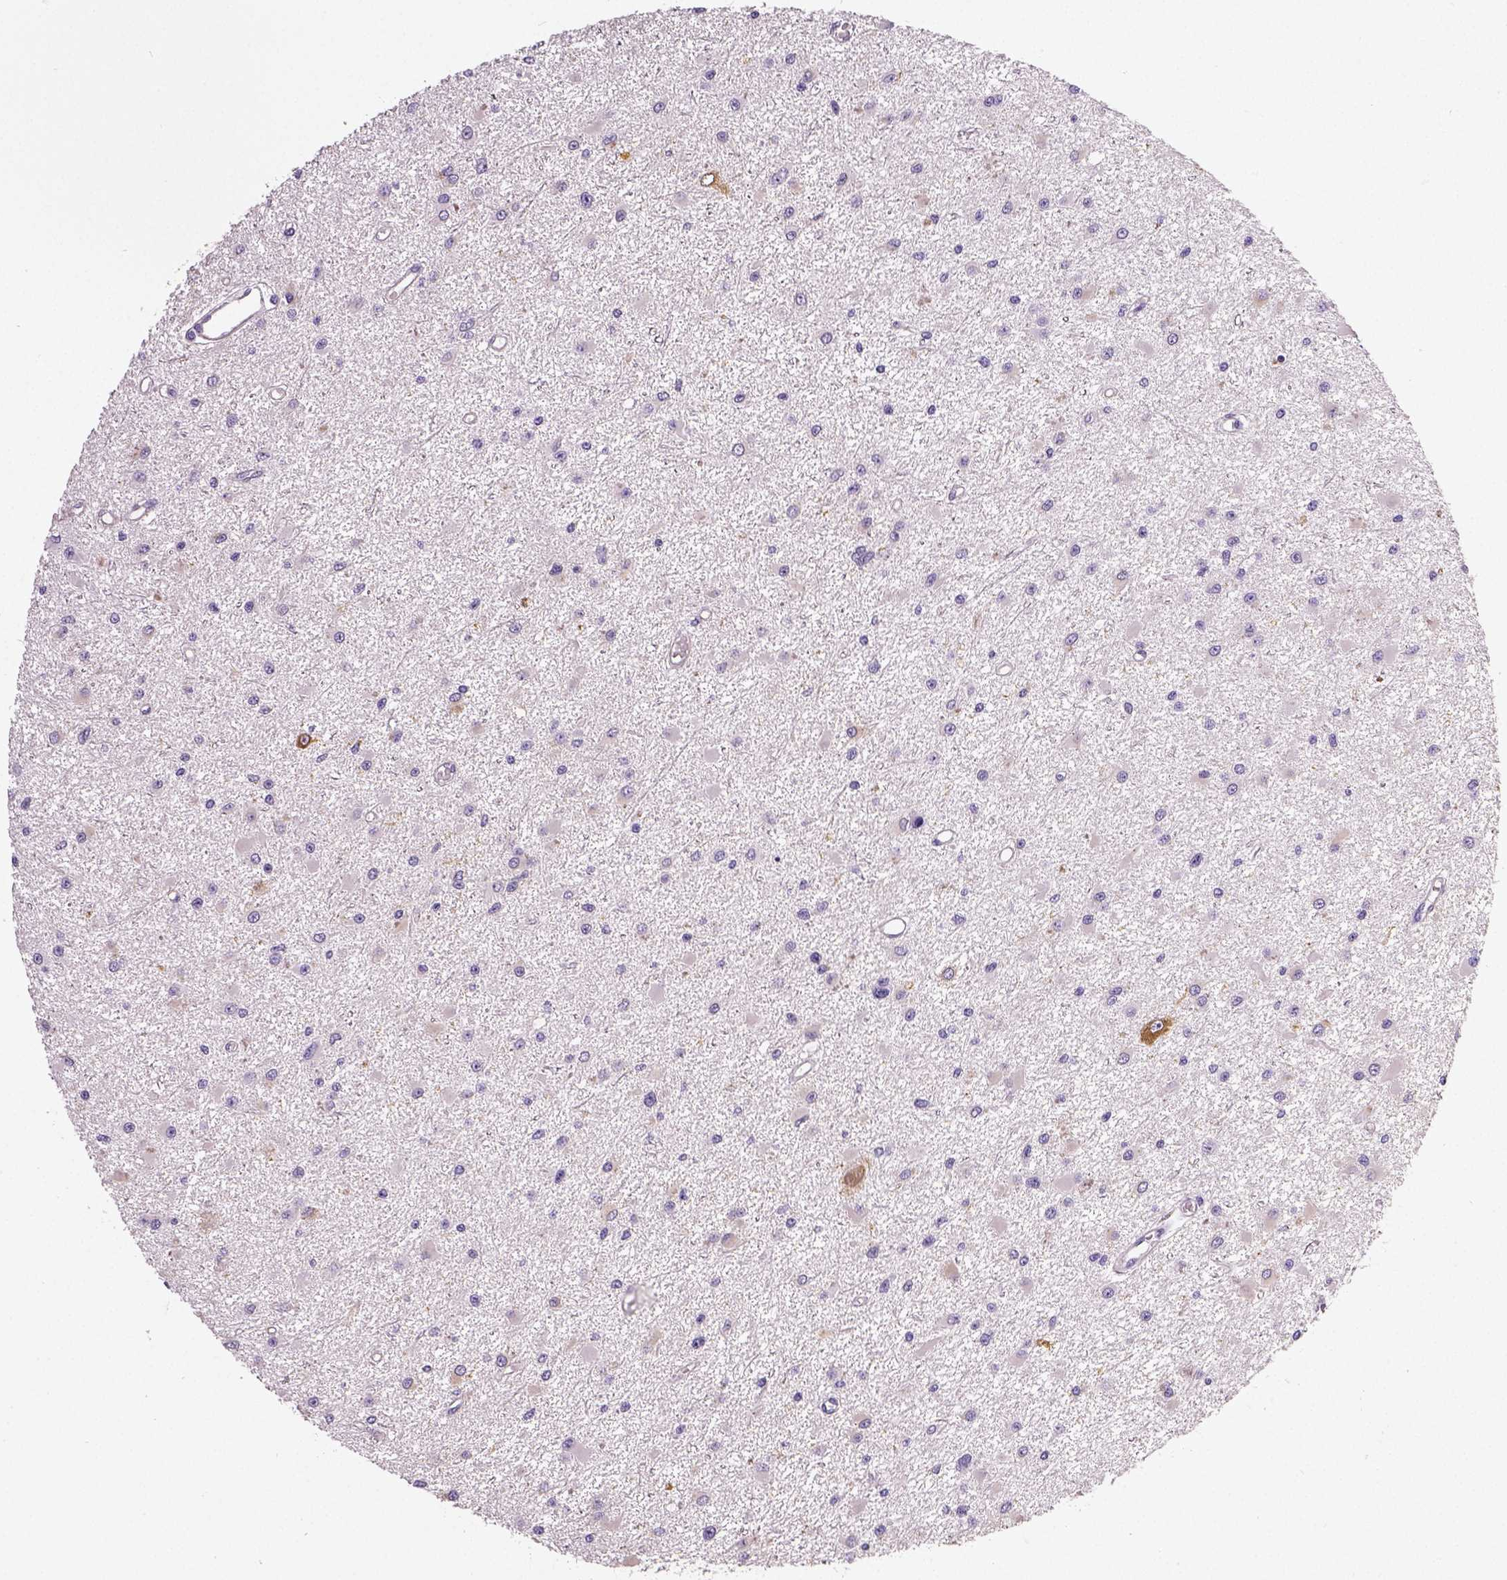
{"staining": {"intensity": "negative", "quantity": "none", "location": "none"}, "tissue": "glioma", "cell_type": "Tumor cells", "image_type": "cancer", "snomed": [{"axis": "morphology", "description": "Glioma, malignant, High grade"}, {"axis": "topography", "description": "Brain"}], "caption": "Immunohistochemistry (IHC) of human high-grade glioma (malignant) demonstrates no positivity in tumor cells.", "gene": "NECAB2", "patient": {"sex": "male", "age": 54}}